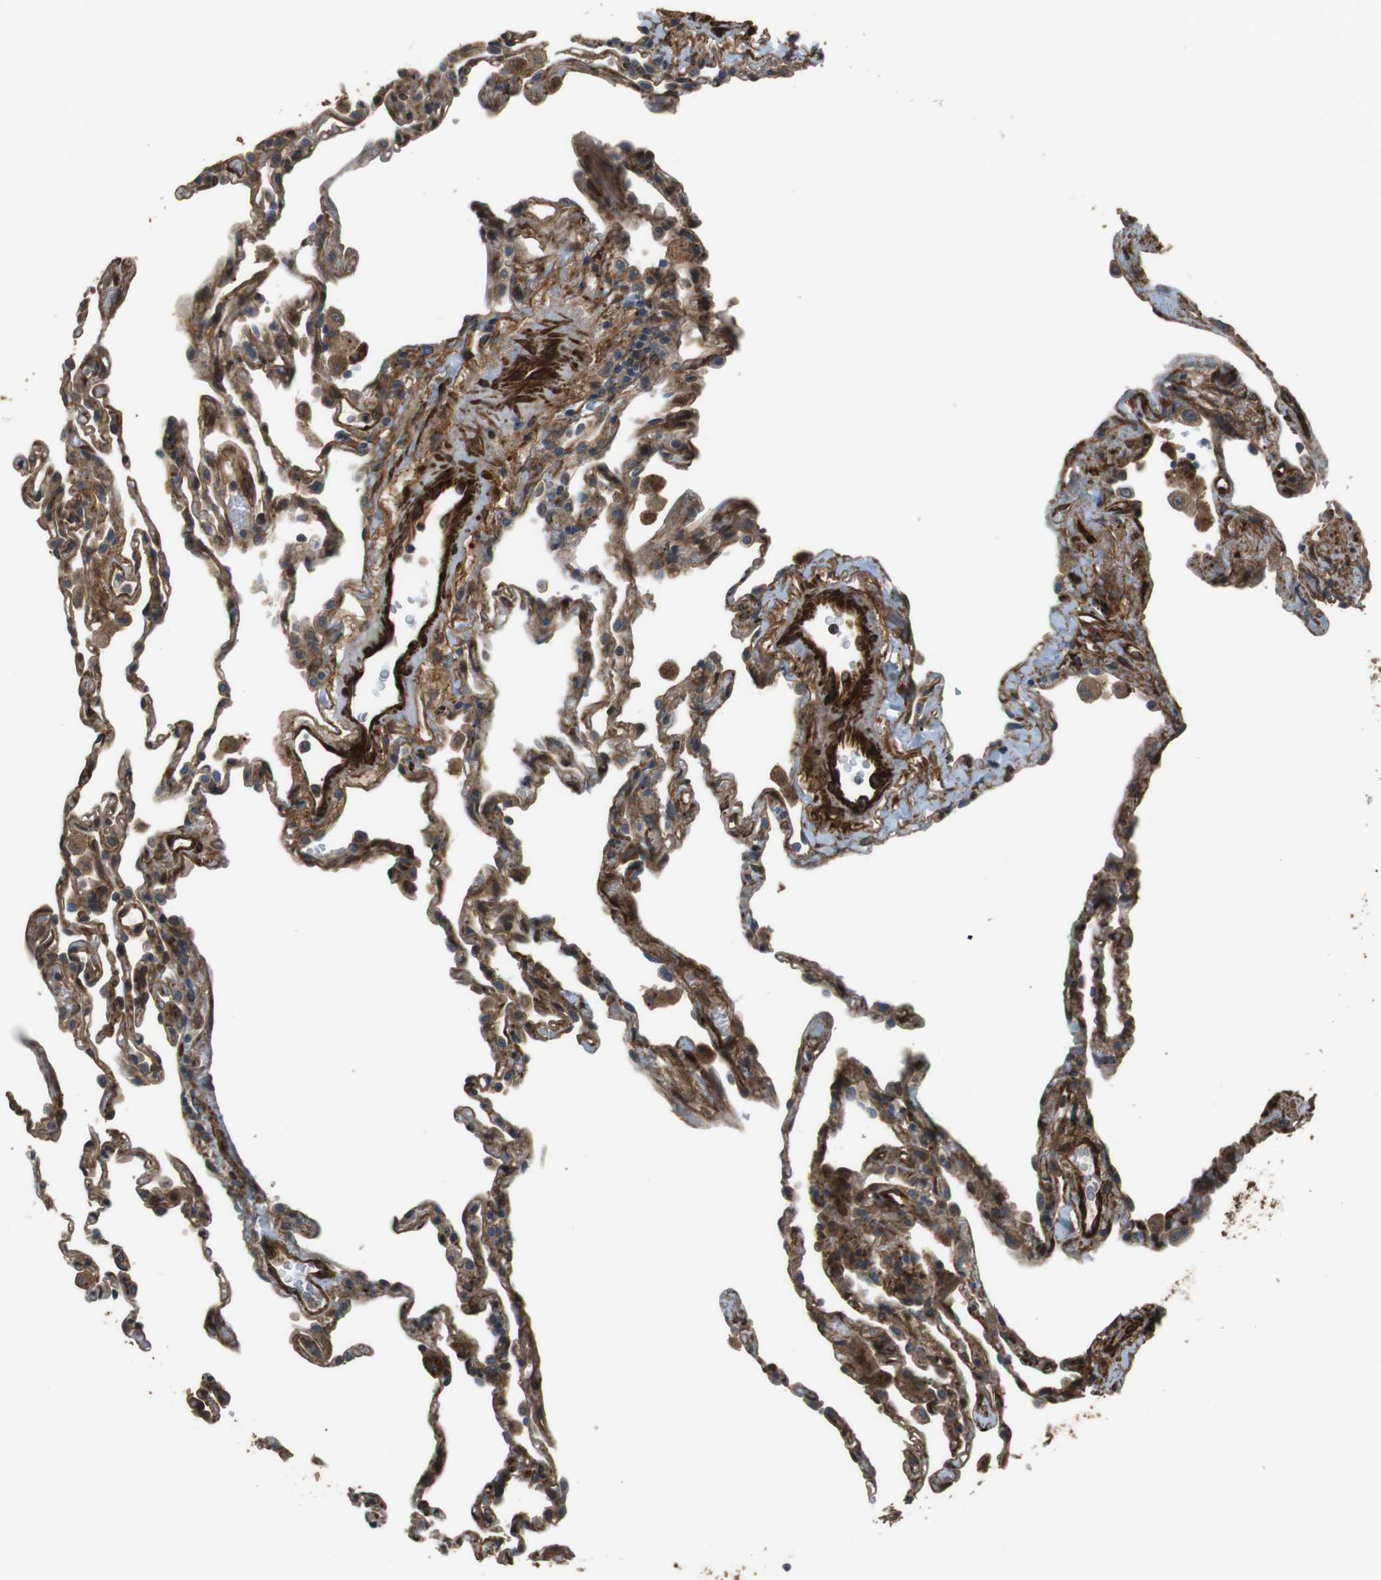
{"staining": {"intensity": "moderate", "quantity": ">75%", "location": "cytoplasmic/membranous"}, "tissue": "lung", "cell_type": "Alveolar cells", "image_type": "normal", "snomed": [{"axis": "morphology", "description": "Normal tissue, NOS"}, {"axis": "topography", "description": "Lung"}], "caption": "This is a micrograph of immunohistochemistry (IHC) staining of unremarkable lung, which shows moderate positivity in the cytoplasmic/membranous of alveolar cells.", "gene": "MSRB3", "patient": {"sex": "male", "age": 59}}